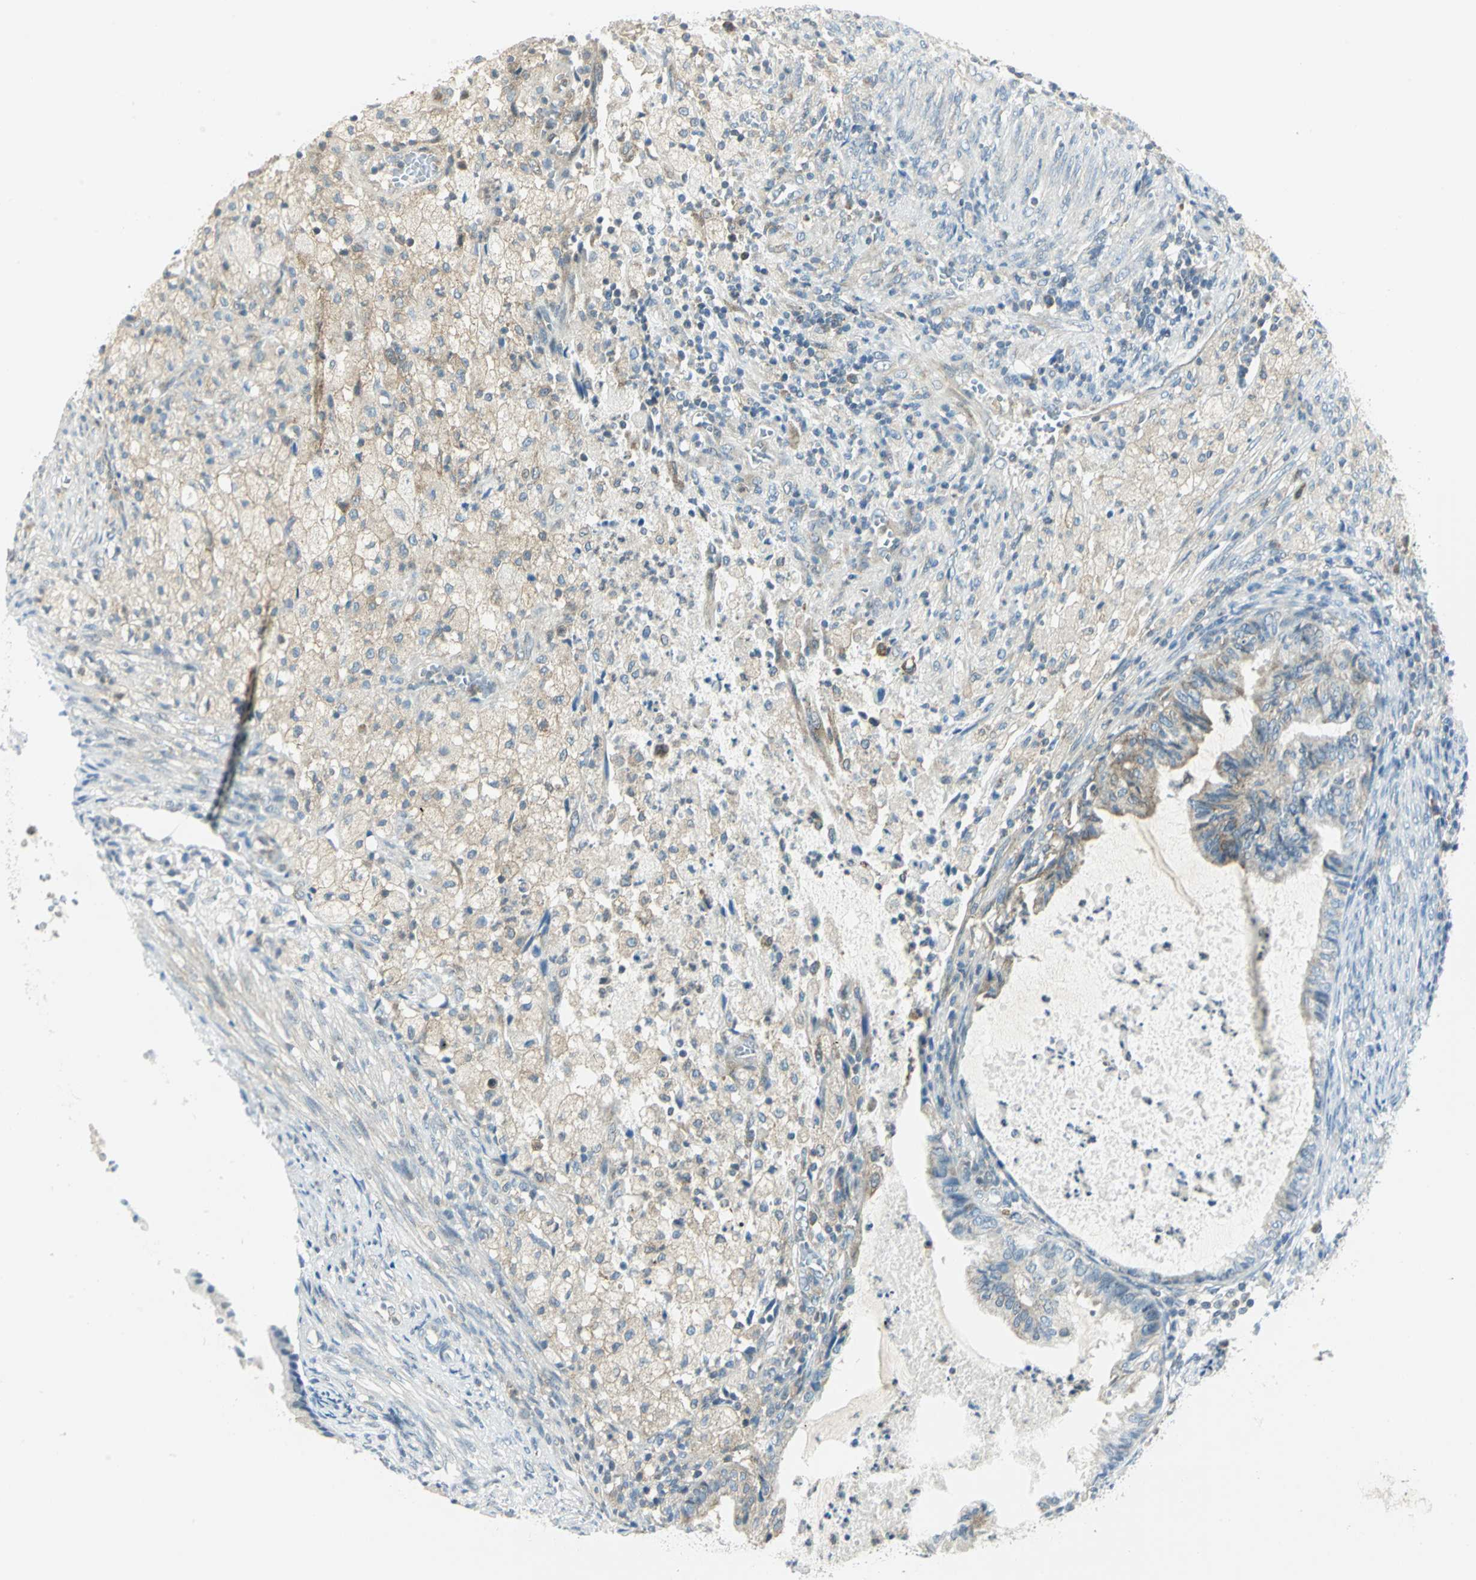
{"staining": {"intensity": "moderate", "quantity": "<25%", "location": "cytoplasmic/membranous"}, "tissue": "cervical cancer", "cell_type": "Tumor cells", "image_type": "cancer", "snomed": [{"axis": "morphology", "description": "Normal tissue, NOS"}, {"axis": "morphology", "description": "Adenocarcinoma, NOS"}, {"axis": "topography", "description": "Cervix"}, {"axis": "topography", "description": "Endometrium"}], "caption": "IHC of human cervical cancer (adenocarcinoma) demonstrates low levels of moderate cytoplasmic/membranous staining in about <25% of tumor cells.", "gene": "ALDOA", "patient": {"sex": "female", "age": 86}}